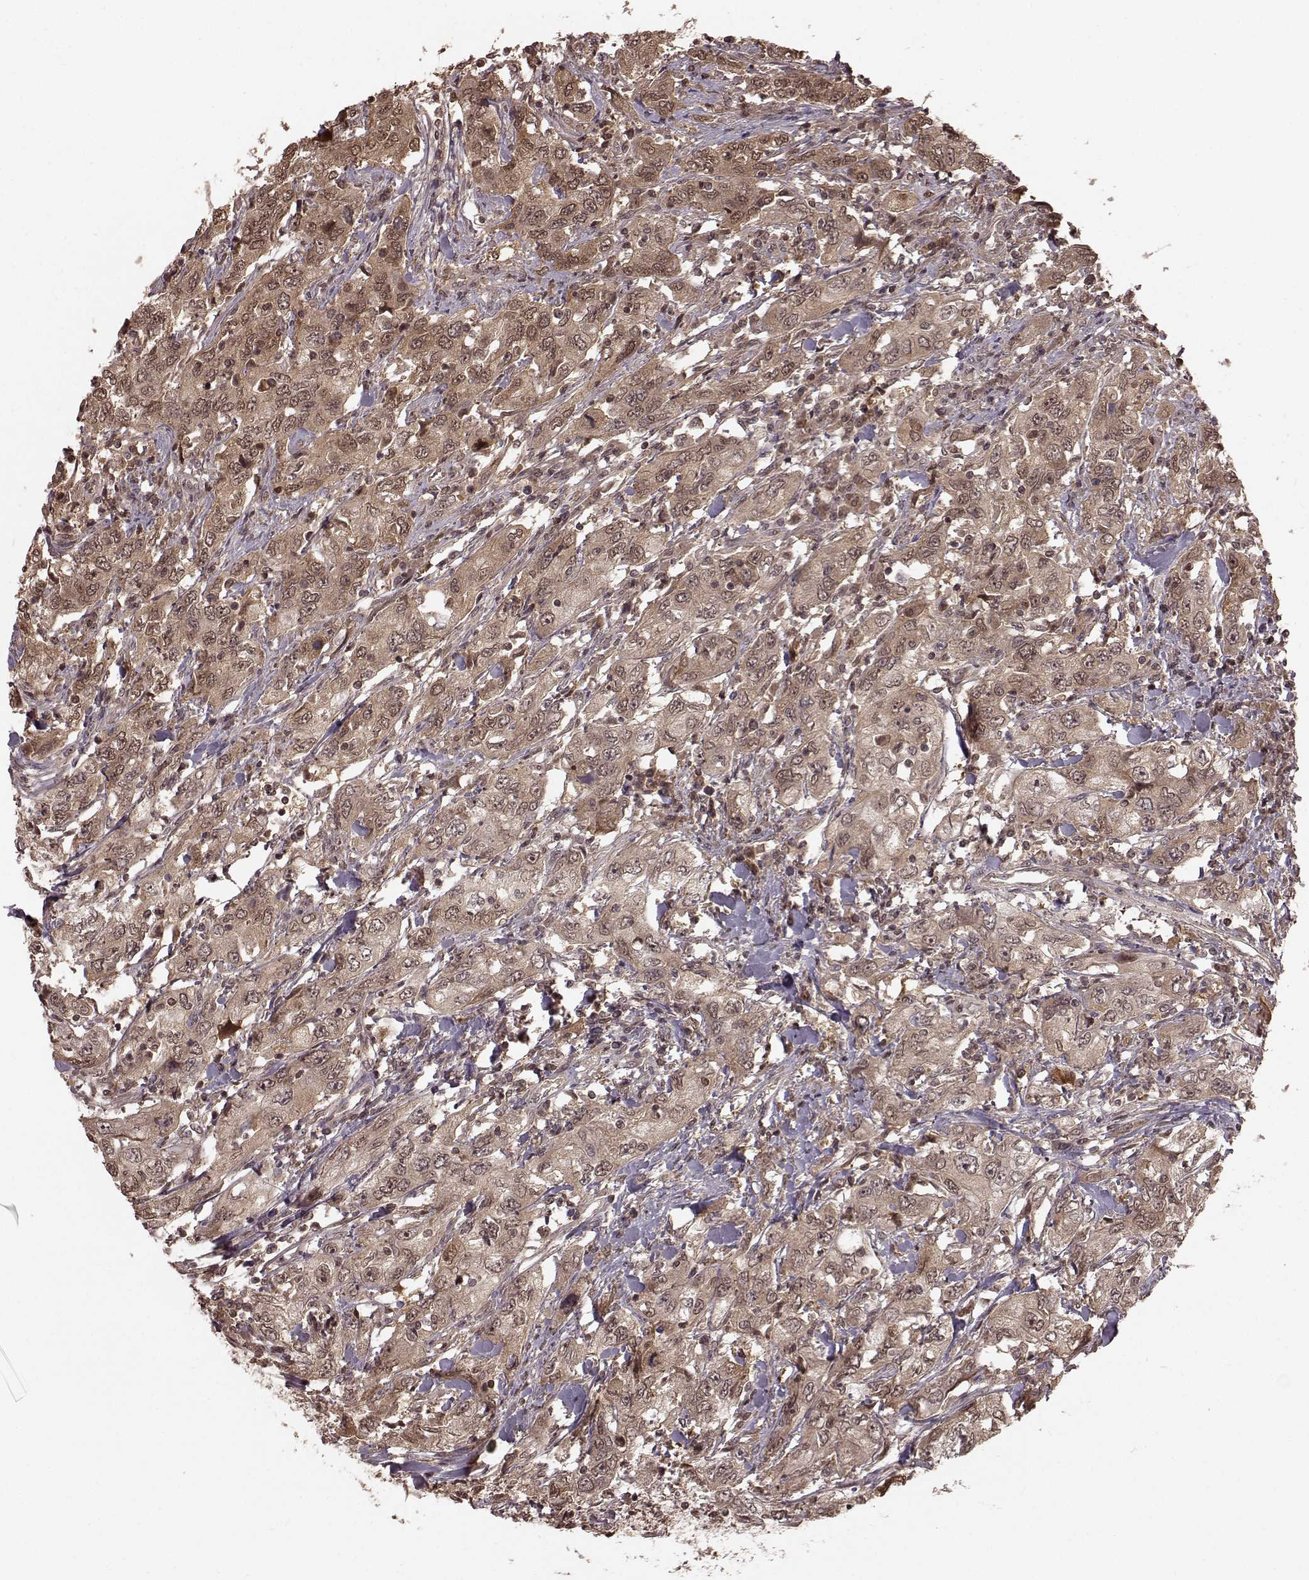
{"staining": {"intensity": "weak", "quantity": ">75%", "location": "cytoplasmic/membranous,nuclear"}, "tissue": "urothelial cancer", "cell_type": "Tumor cells", "image_type": "cancer", "snomed": [{"axis": "morphology", "description": "Urothelial carcinoma, High grade"}, {"axis": "topography", "description": "Urinary bladder"}], "caption": "A brown stain highlights weak cytoplasmic/membranous and nuclear expression of a protein in human urothelial cancer tumor cells. (Brightfield microscopy of DAB IHC at high magnification).", "gene": "GSS", "patient": {"sex": "male", "age": 76}}